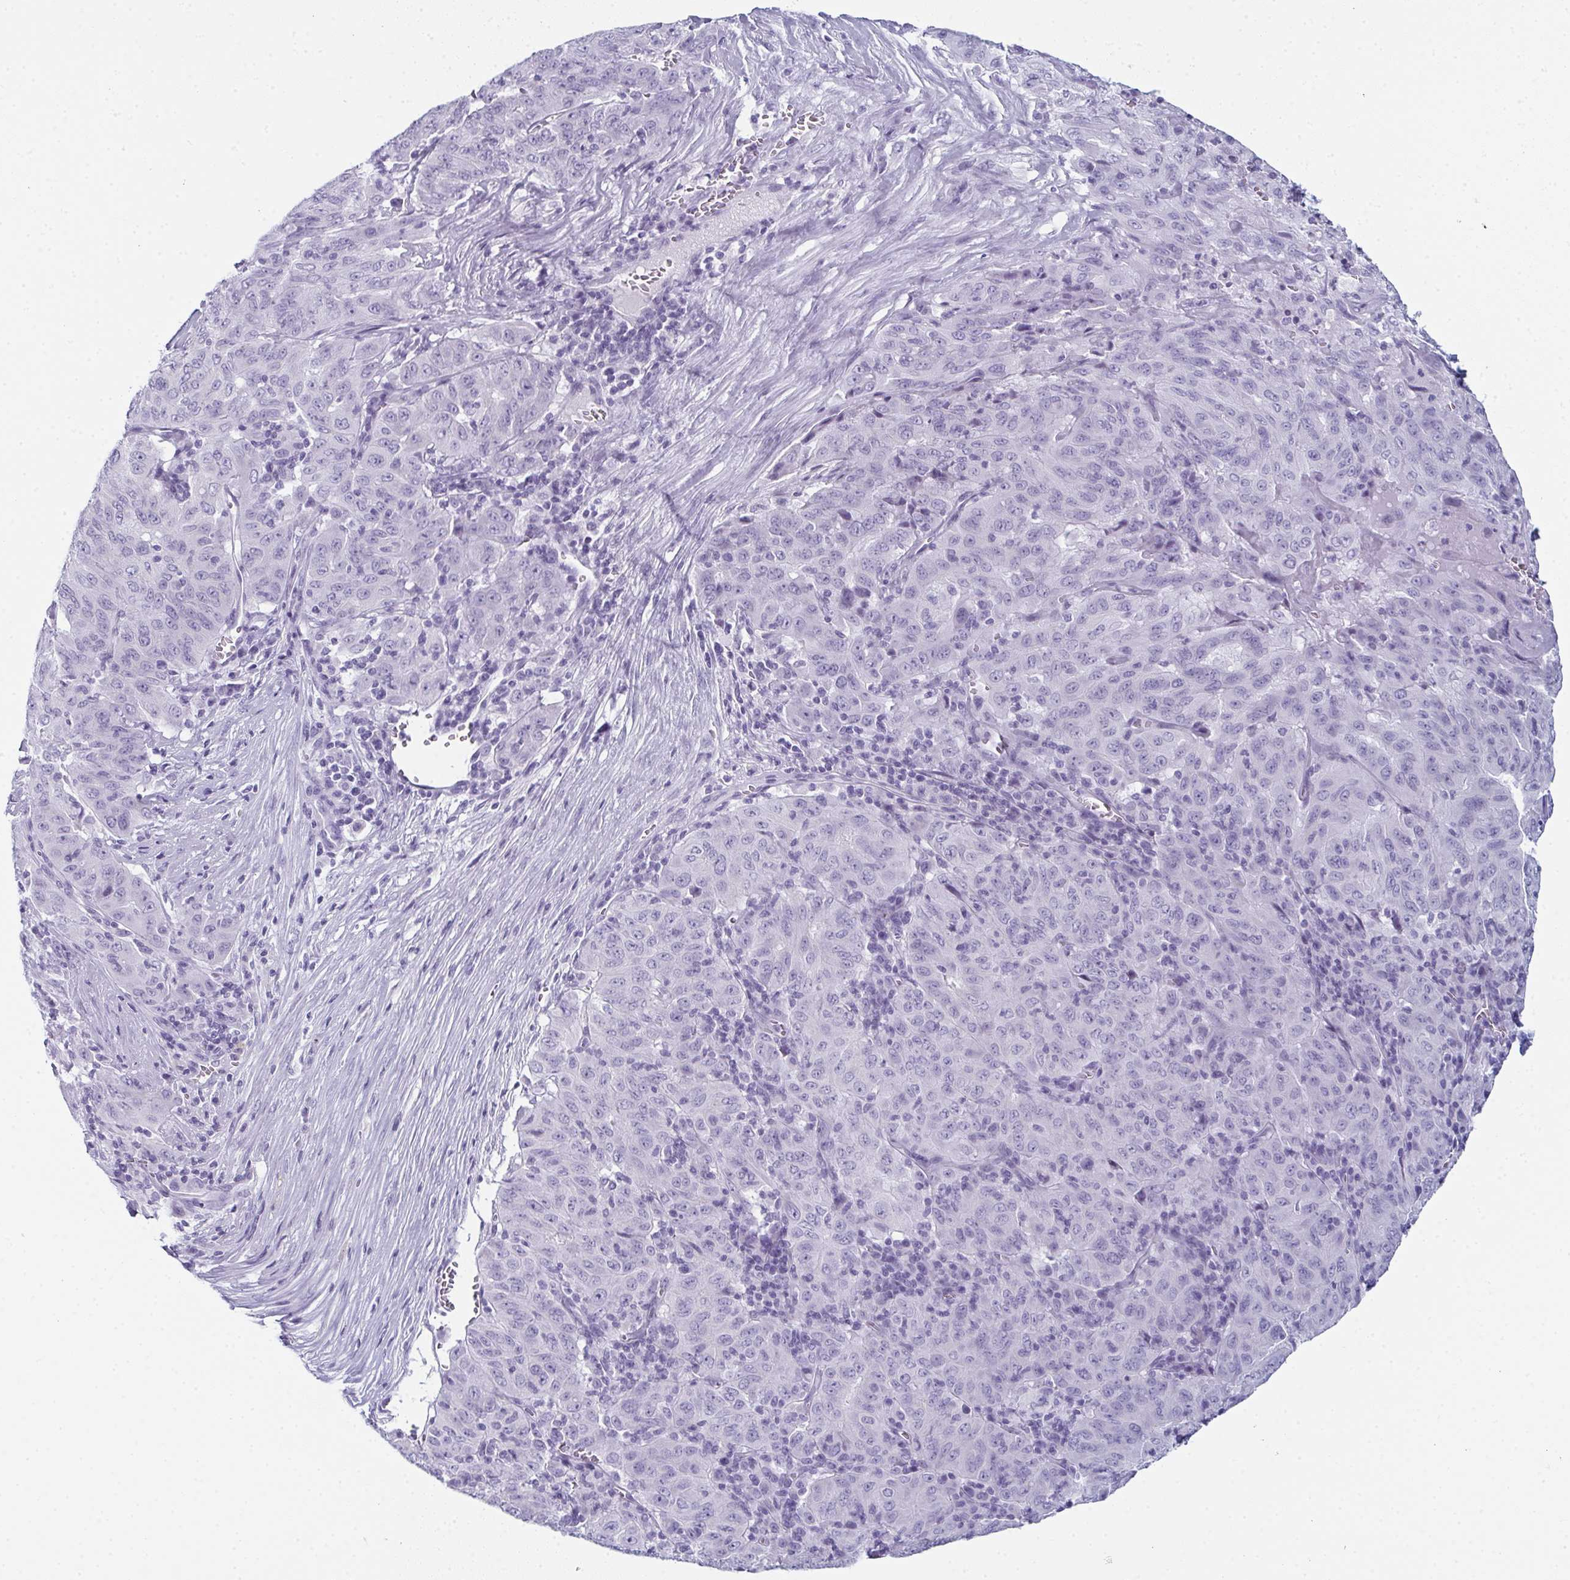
{"staining": {"intensity": "negative", "quantity": "none", "location": "none"}, "tissue": "pancreatic cancer", "cell_type": "Tumor cells", "image_type": "cancer", "snomed": [{"axis": "morphology", "description": "Adenocarcinoma, NOS"}, {"axis": "topography", "description": "Pancreas"}], "caption": "The micrograph shows no staining of tumor cells in adenocarcinoma (pancreatic).", "gene": "ENKUR", "patient": {"sex": "male", "age": 63}}